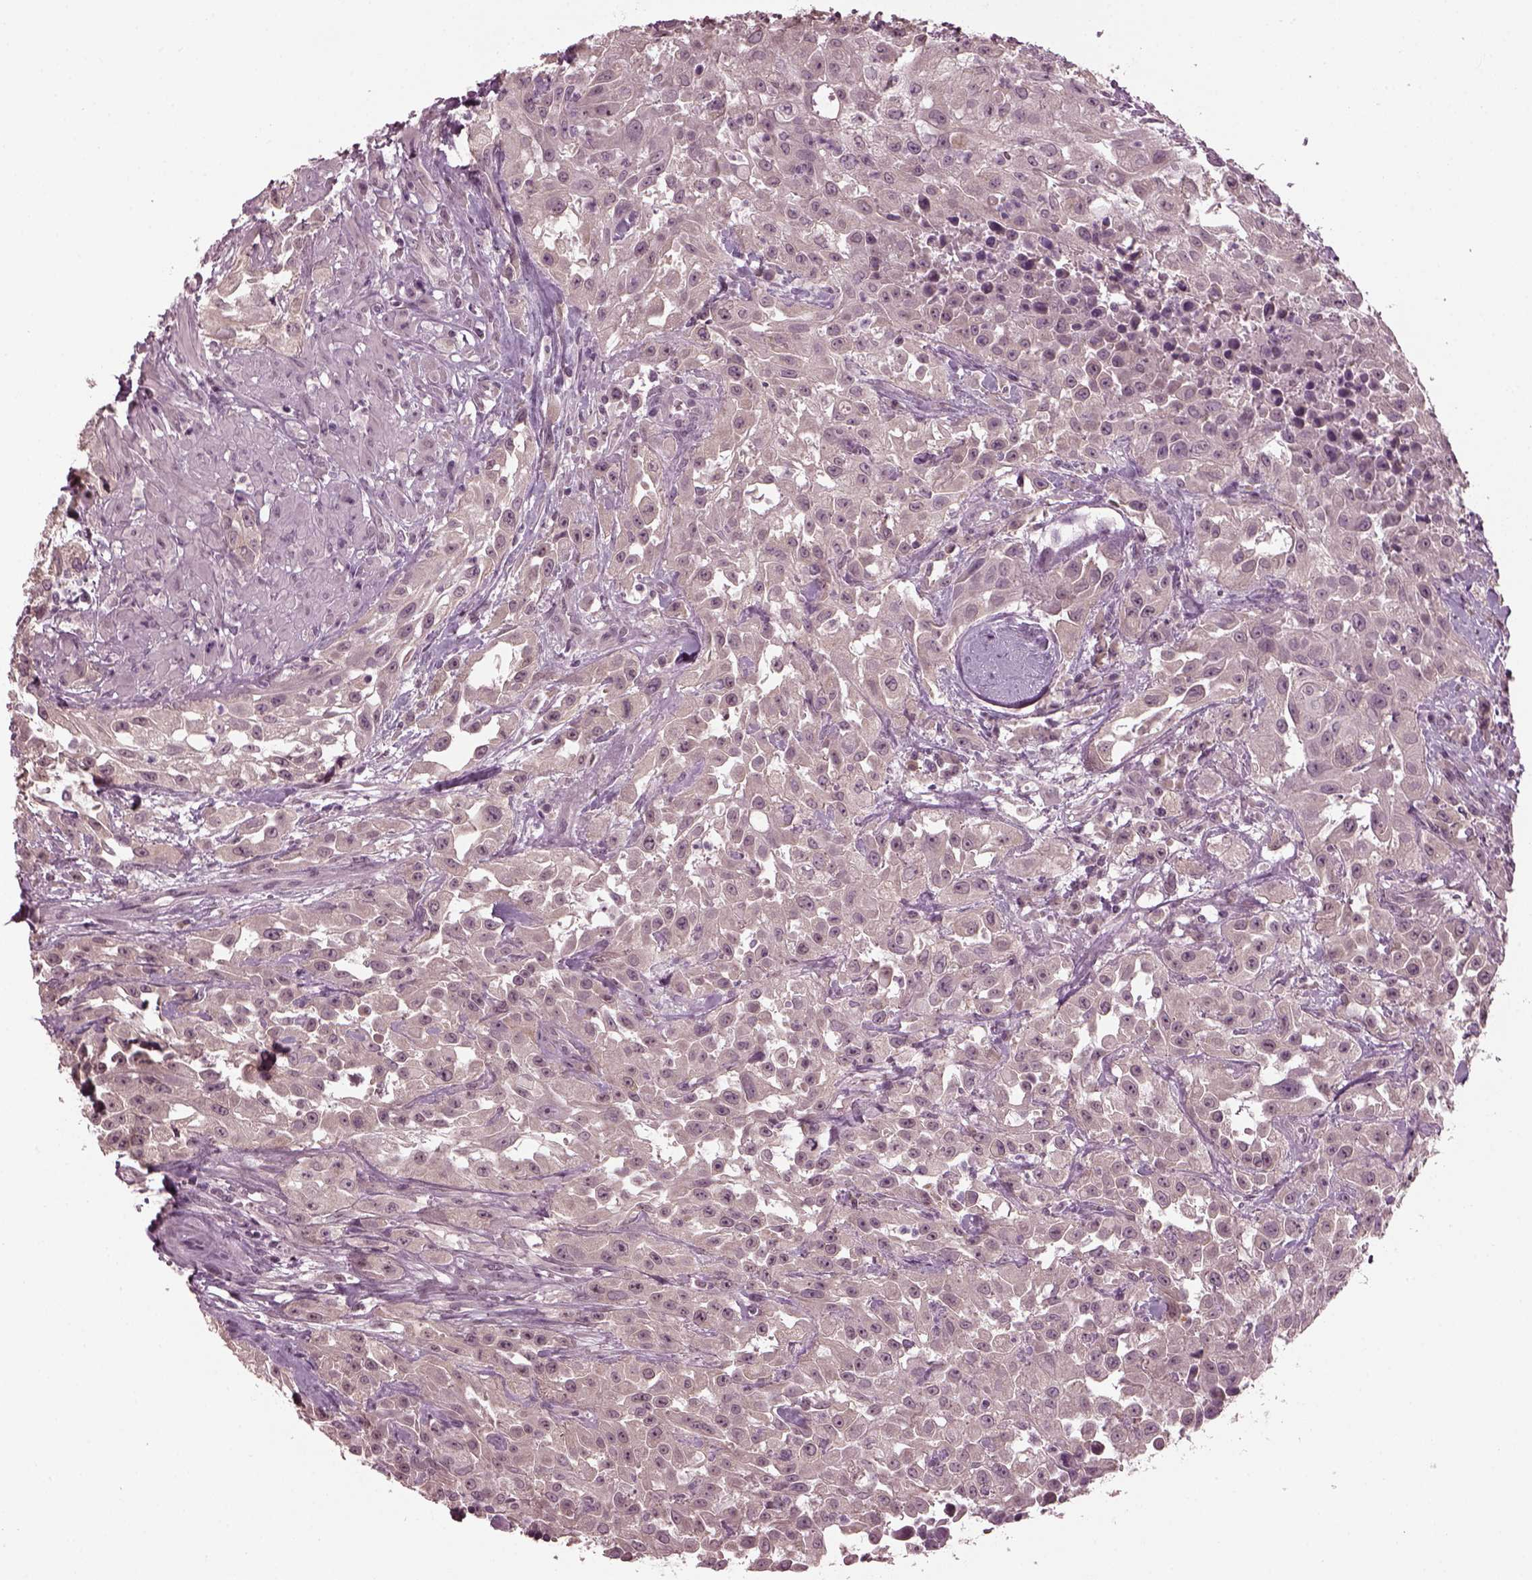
{"staining": {"intensity": "negative", "quantity": "none", "location": "none"}, "tissue": "urothelial cancer", "cell_type": "Tumor cells", "image_type": "cancer", "snomed": [{"axis": "morphology", "description": "Urothelial carcinoma, High grade"}, {"axis": "topography", "description": "Urinary bladder"}], "caption": "A photomicrograph of human urothelial carcinoma (high-grade) is negative for staining in tumor cells. The staining was performed using DAB to visualize the protein expression in brown, while the nuclei were stained in blue with hematoxylin (Magnification: 20x).", "gene": "CLCN4", "patient": {"sex": "male", "age": 79}}